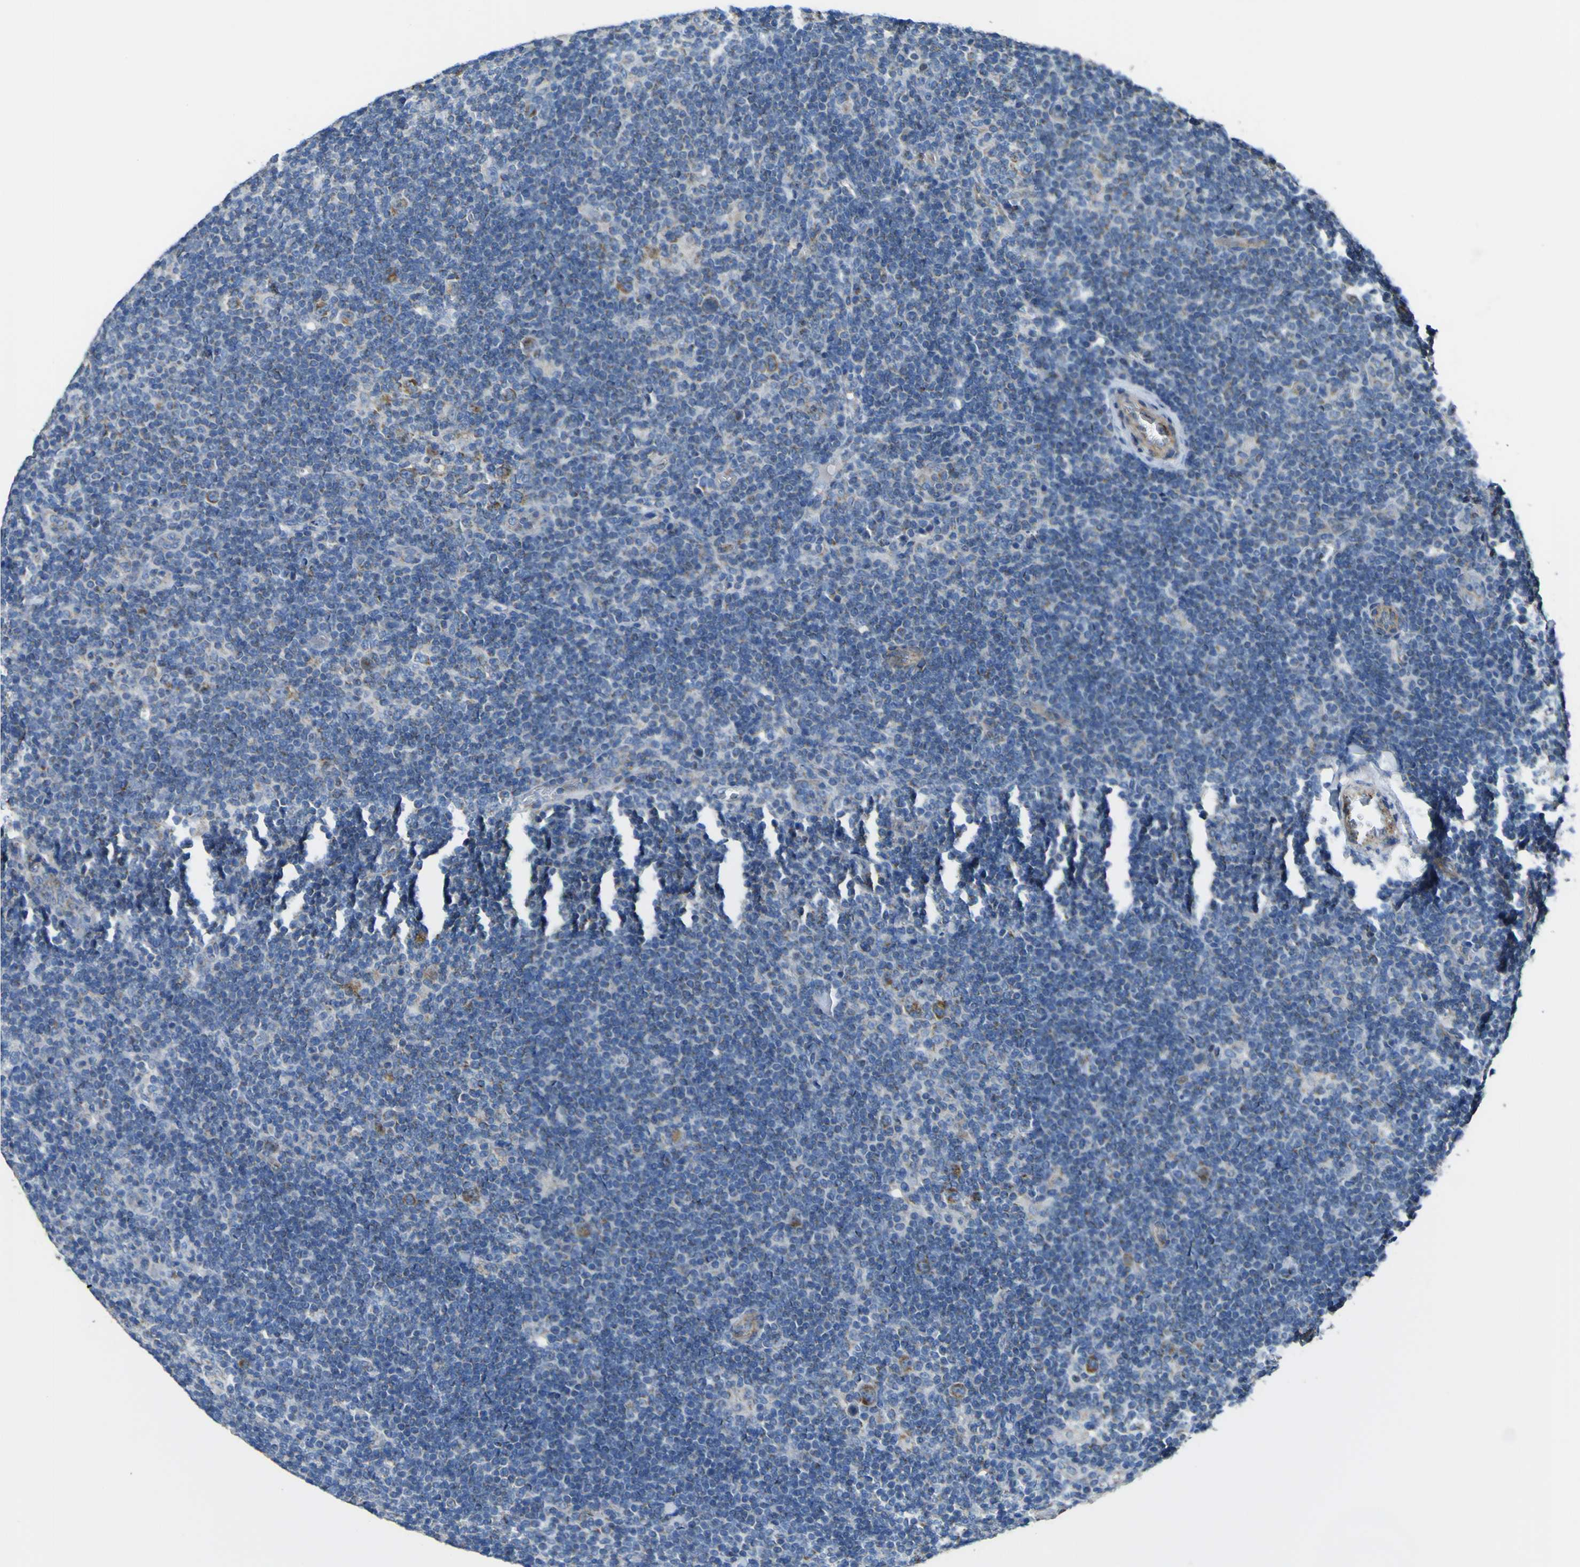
{"staining": {"intensity": "moderate", "quantity": ">75%", "location": "cytoplasmic/membranous"}, "tissue": "lymphoma", "cell_type": "Tumor cells", "image_type": "cancer", "snomed": [{"axis": "morphology", "description": "Hodgkin's disease, NOS"}, {"axis": "topography", "description": "Lymph node"}], "caption": "This micrograph exhibits immunohistochemistry staining of Hodgkin's disease, with medium moderate cytoplasmic/membranous expression in about >75% of tumor cells.", "gene": "ALDH18A1", "patient": {"sex": "female", "age": 57}}